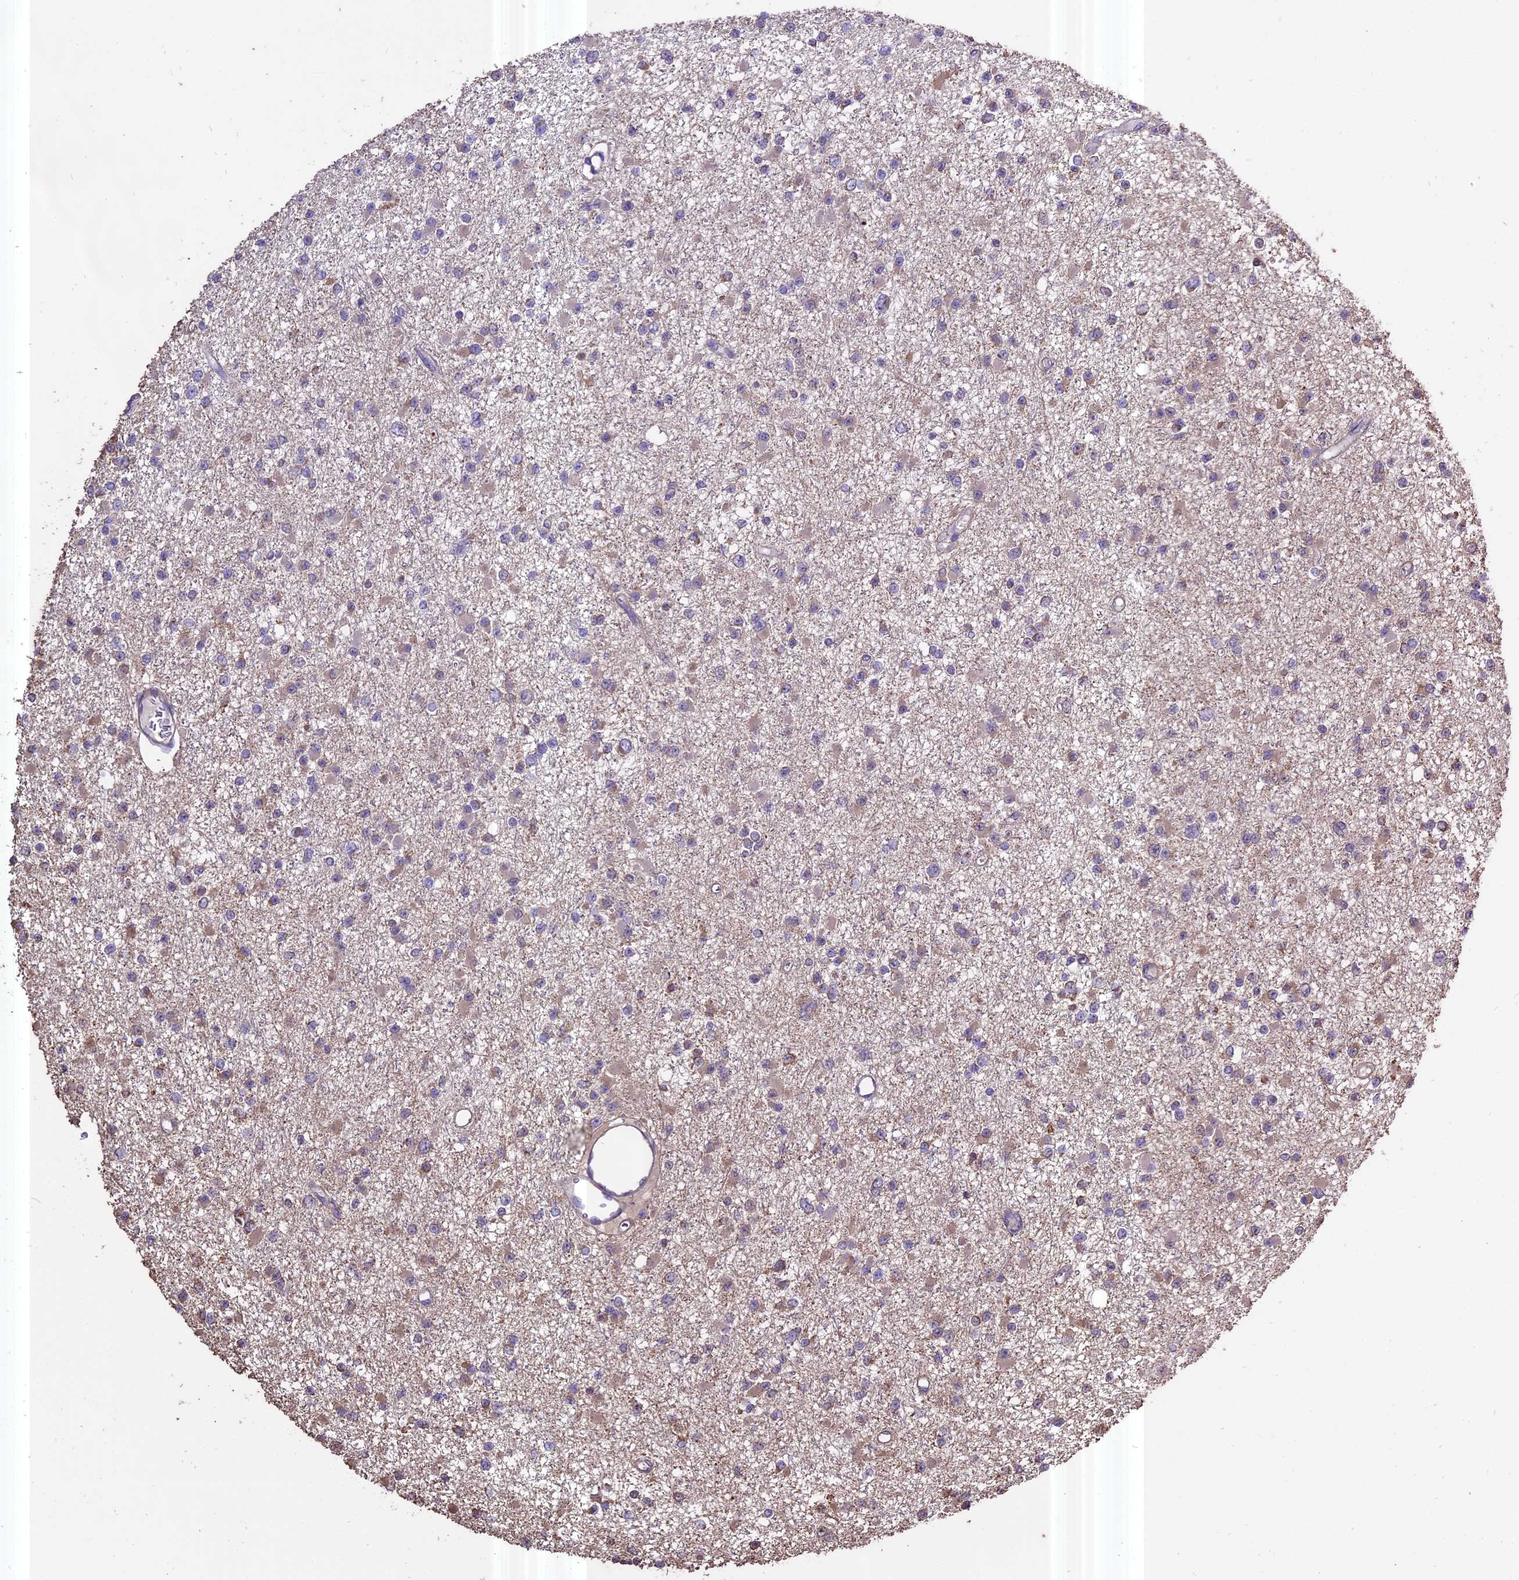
{"staining": {"intensity": "negative", "quantity": "none", "location": "none"}, "tissue": "glioma", "cell_type": "Tumor cells", "image_type": "cancer", "snomed": [{"axis": "morphology", "description": "Glioma, malignant, Low grade"}, {"axis": "topography", "description": "Brain"}], "caption": "High magnification brightfield microscopy of glioma stained with DAB (3,3'-diaminobenzidine) (brown) and counterstained with hematoxylin (blue): tumor cells show no significant expression.", "gene": "PGPEP1L", "patient": {"sex": "female", "age": 22}}